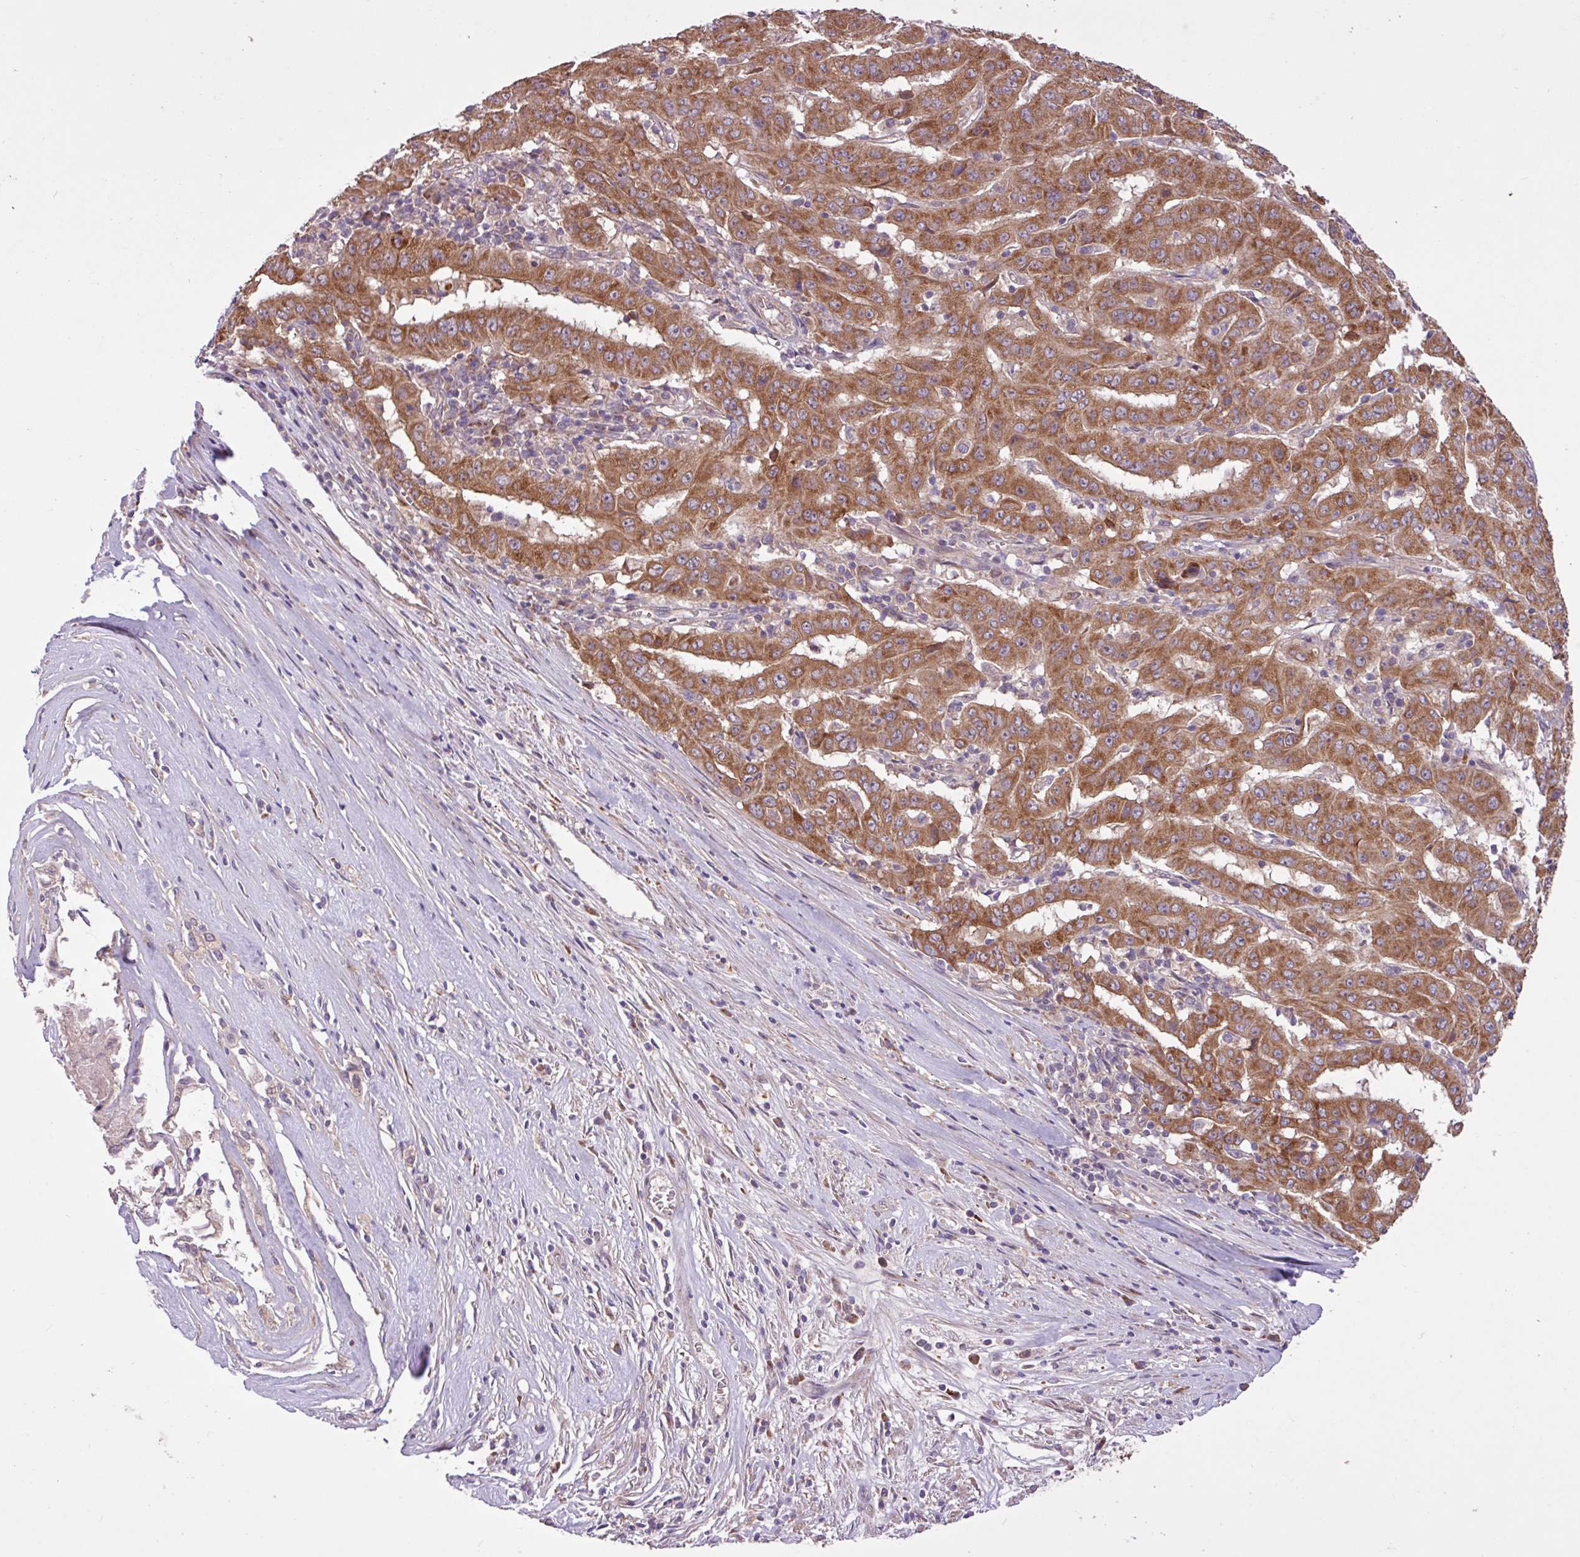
{"staining": {"intensity": "moderate", "quantity": ">75%", "location": "cytoplasmic/membranous"}, "tissue": "pancreatic cancer", "cell_type": "Tumor cells", "image_type": "cancer", "snomed": [{"axis": "morphology", "description": "Adenocarcinoma, NOS"}, {"axis": "topography", "description": "Pancreas"}], "caption": "A brown stain labels moderate cytoplasmic/membranous expression of a protein in human pancreatic adenocarcinoma tumor cells.", "gene": "TIMM10B", "patient": {"sex": "male", "age": 63}}